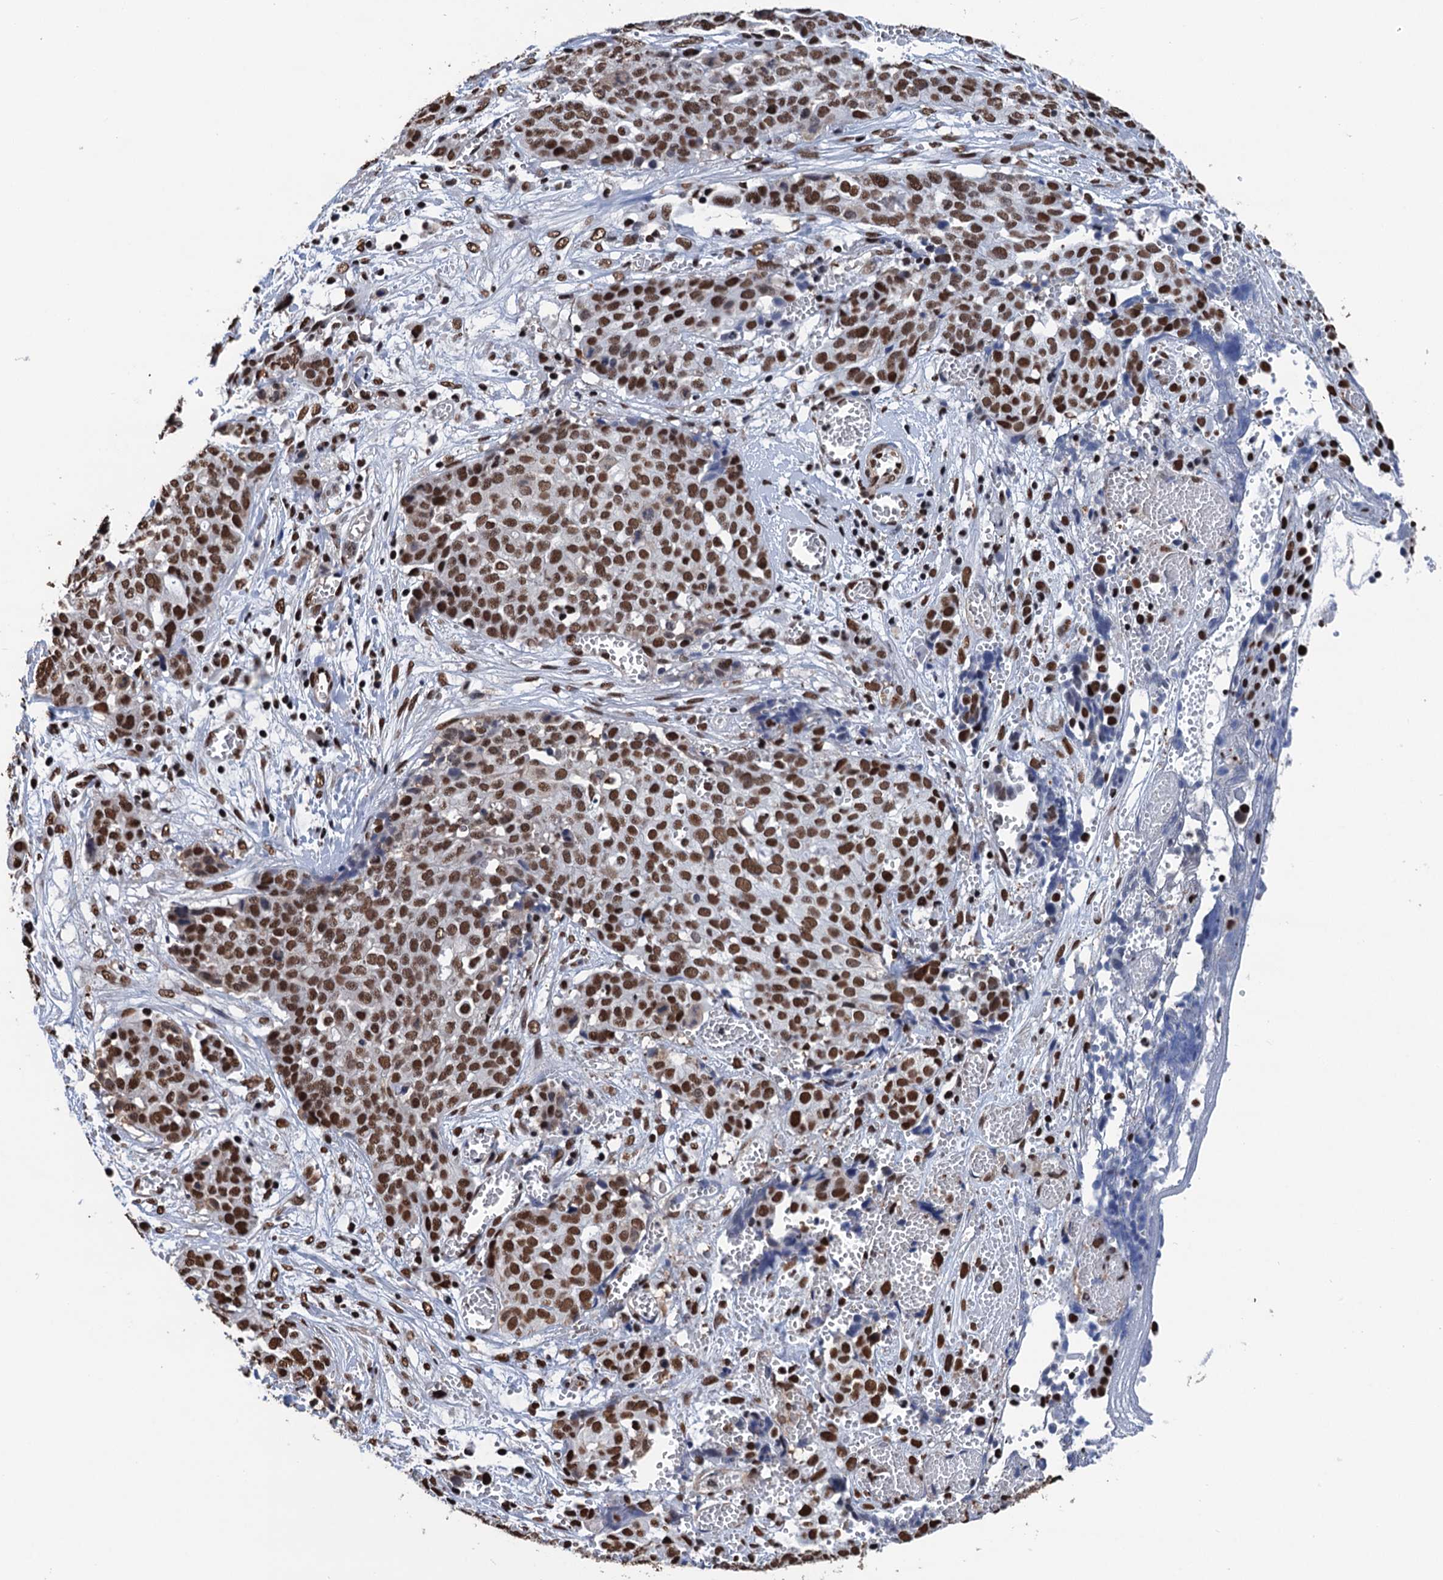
{"staining": {"intensity": "strong", "quantity": ">75%", "location": "nuclear"}, "tissue": "ovarian cancer", "cell_type": "Tumor cells", "image_type": "cancer", "snomed": [{"axis": "morphology", "description": "Cystadenocarcinoma, serous, NOS"}, {"axis": "topography", "description": "Soft tissue"}, {"axis": "topography", "description": "Ovary"}], "caption": "DAB (3,3'-diaminobenzidine) immunohistochemical staining of human ovarian serous cystadenocarcinoma exhibits strong nuclear protein staining in about >75% of tumor cells. The staining is performed using DAB brown chromogen to label protein expression. The nuclei are counter-stained blue using hematoxylin.", "gene": "UBA2", "patient": {"sex": "female", "age": 57}}